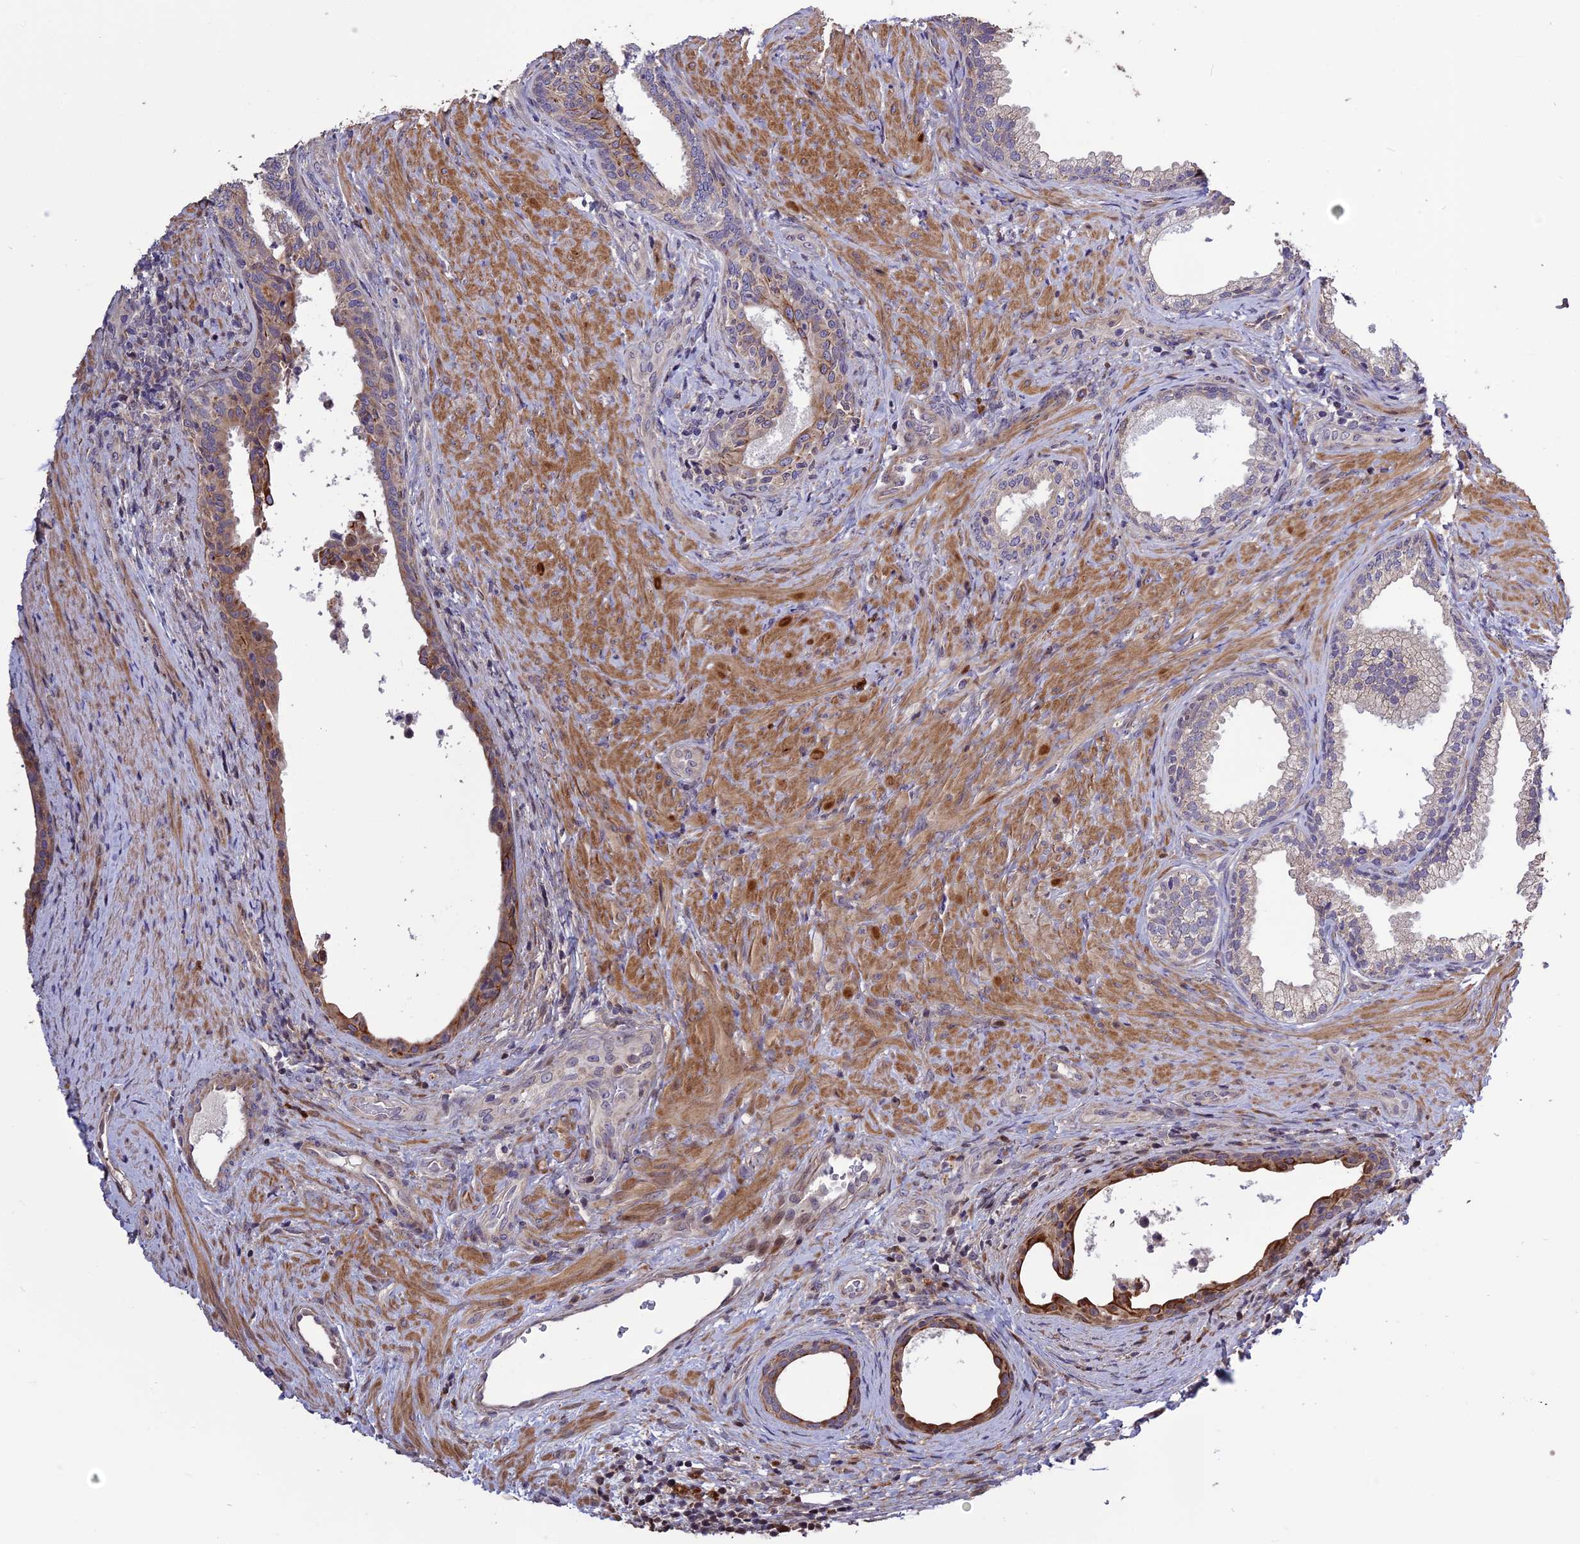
{"staining": {"intensity": "strong", "quantity": "<25%", "location": "cytoplasmic/membranous"}, "tissue": "prostate", "cell_type": "Glandular cells", "image_type": "normal", "snomed": [{"axis": "morphology", "description": "Normal tissue, NOS"}, {"axis": "topography", "description": "Prostate"}], "caption": "Immunohistochemical staining of benign prostate exhibits <25% levels of strong cytoplasmic/membranous protein positivity in approximately <25% of glandular cells. The staining is performed using DAB brown chromogen to label protein expression. The nuclei are counter-stained blue using hematoxylin.", "gene": "SPG21", "patient": {"sex": "male", "age": 76}}